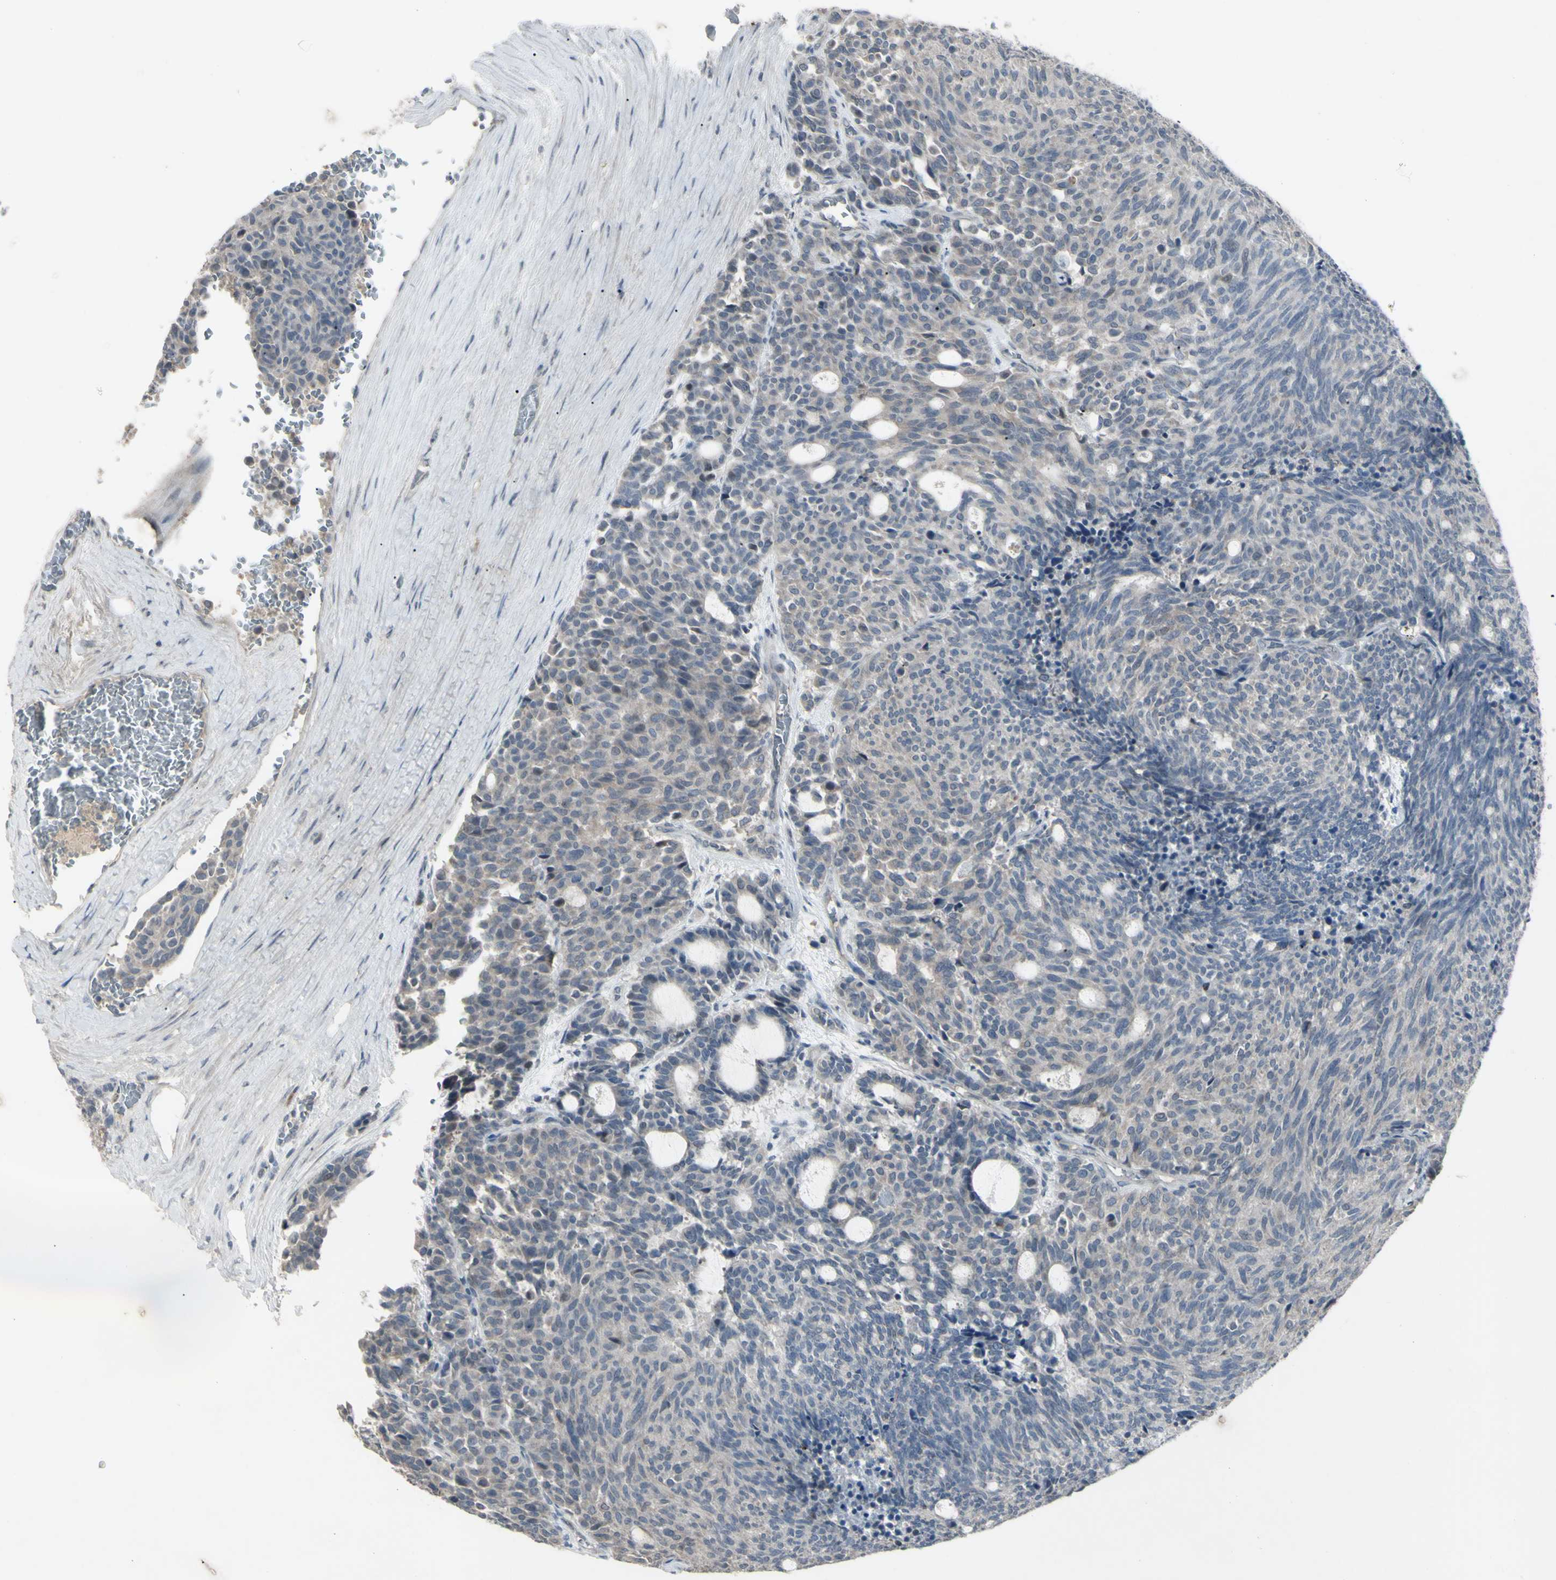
{"staining": {"intensity": "negative", "quantity": "none", "location": "none"}, "tissue": "carcinoid", "cell_type": "Tumor cells", "image_type": "cancer", "snomed": [{"axis": "morphology", "description": "Carcinoid, malignant, NOS"}, {"axis": "topography", "description": "Pancreas"}], "caption": "This is an immunohistochemistry histopathology image of human malignant carcinoid. There is no expression in tumor cells.", "gene": "PIAS4", "patient": {"sex": "female", "age": 54}}